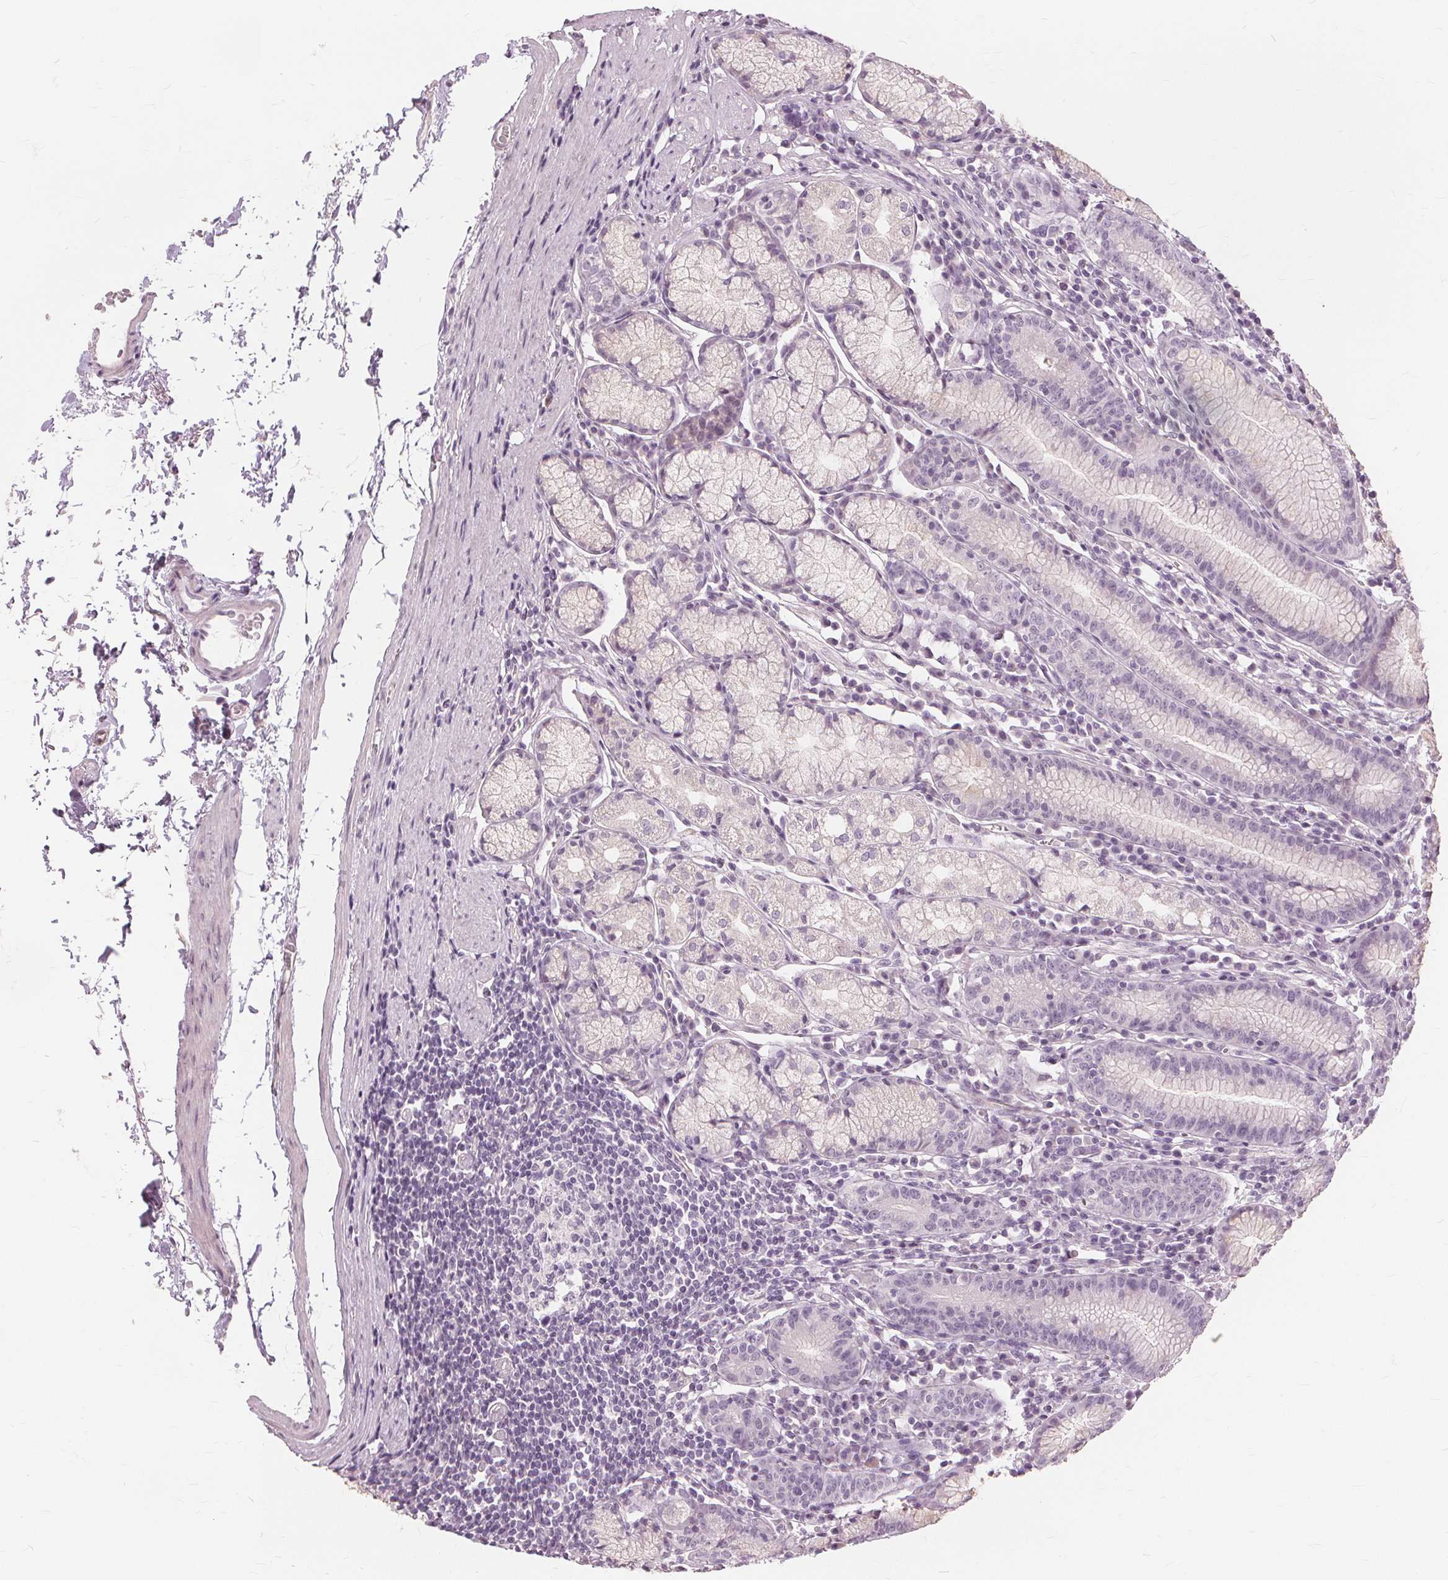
{"staining": {"intensity": "negative", "quantity": "none", "location": "none"}, "tissue": "stomach", "cell_type": "Glandular cells", "image_type": "normal", "snomed": [{"axis": "morphology", "description": "Normal tissue, NOS"}, {"axis": "topography", "description": "Stomach"}], "caption": "DAB immunohistochemical staining of normal stomach displays no significant expression in glandular cells.", "gene": "SFTPD", "patient": {"sex": "male", "age": 55}}